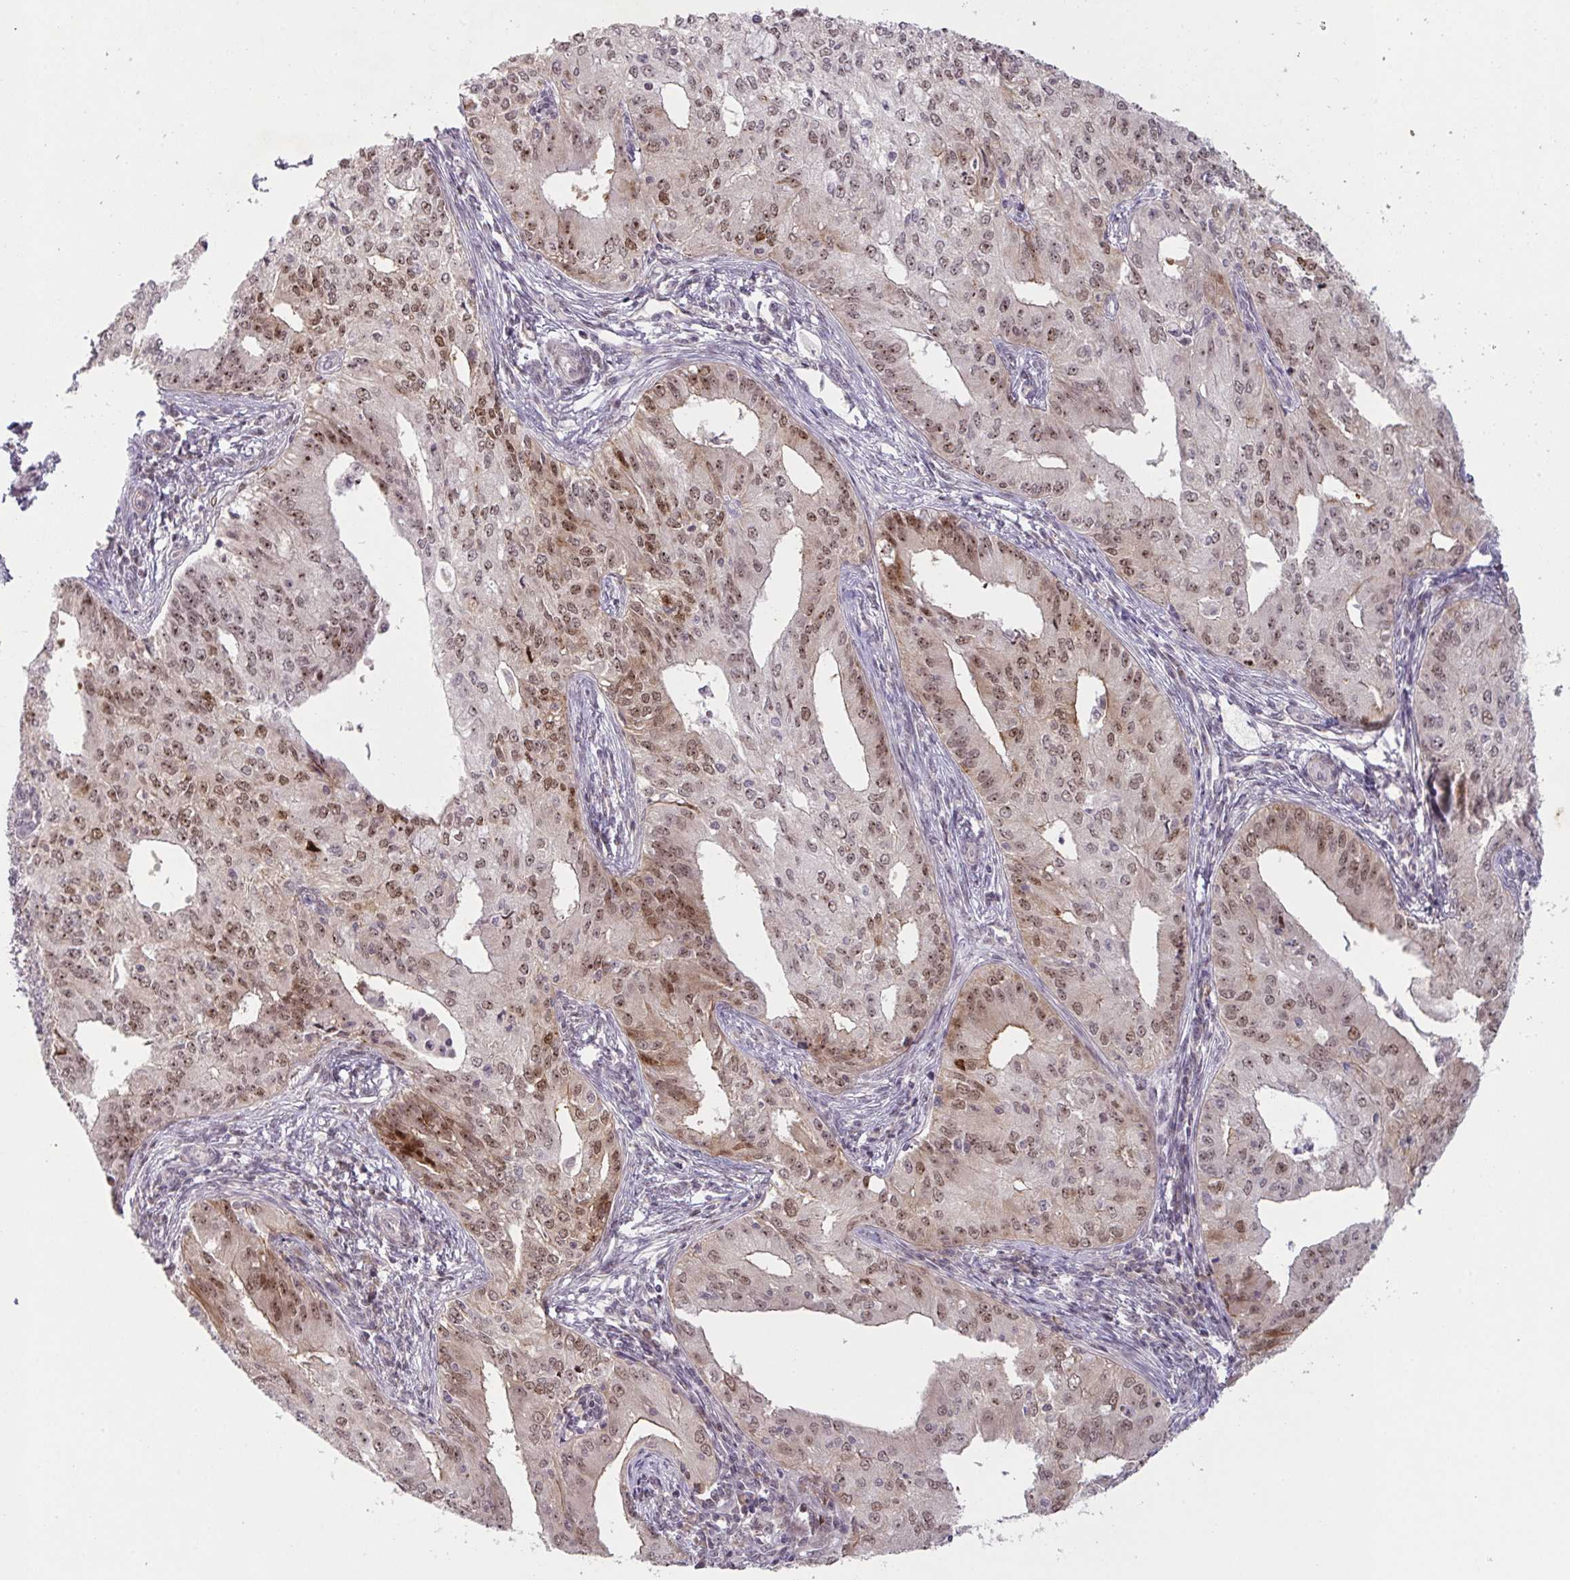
{"staining": {"intensity": "moderate", "quantity": ">75%", "location": "nuclear"}, "tissue": "endometrial cancer", "cell_type": "Tumor cells", "image_type": "cancer", "snomed": [{"axis": "morphology", "description": "Adenocarcinoma, NOS"}, {"axis": "topography", "description": "Endometrium"}], "caption": "Brown immunohistochemical staining in human endometrial cancer (adenocarcinoma) displays moderate nuclear positivity in approximately >75% of tumor cells.", "gene": "NLRP13", "patient": {"sex": "female", "age": 50}}